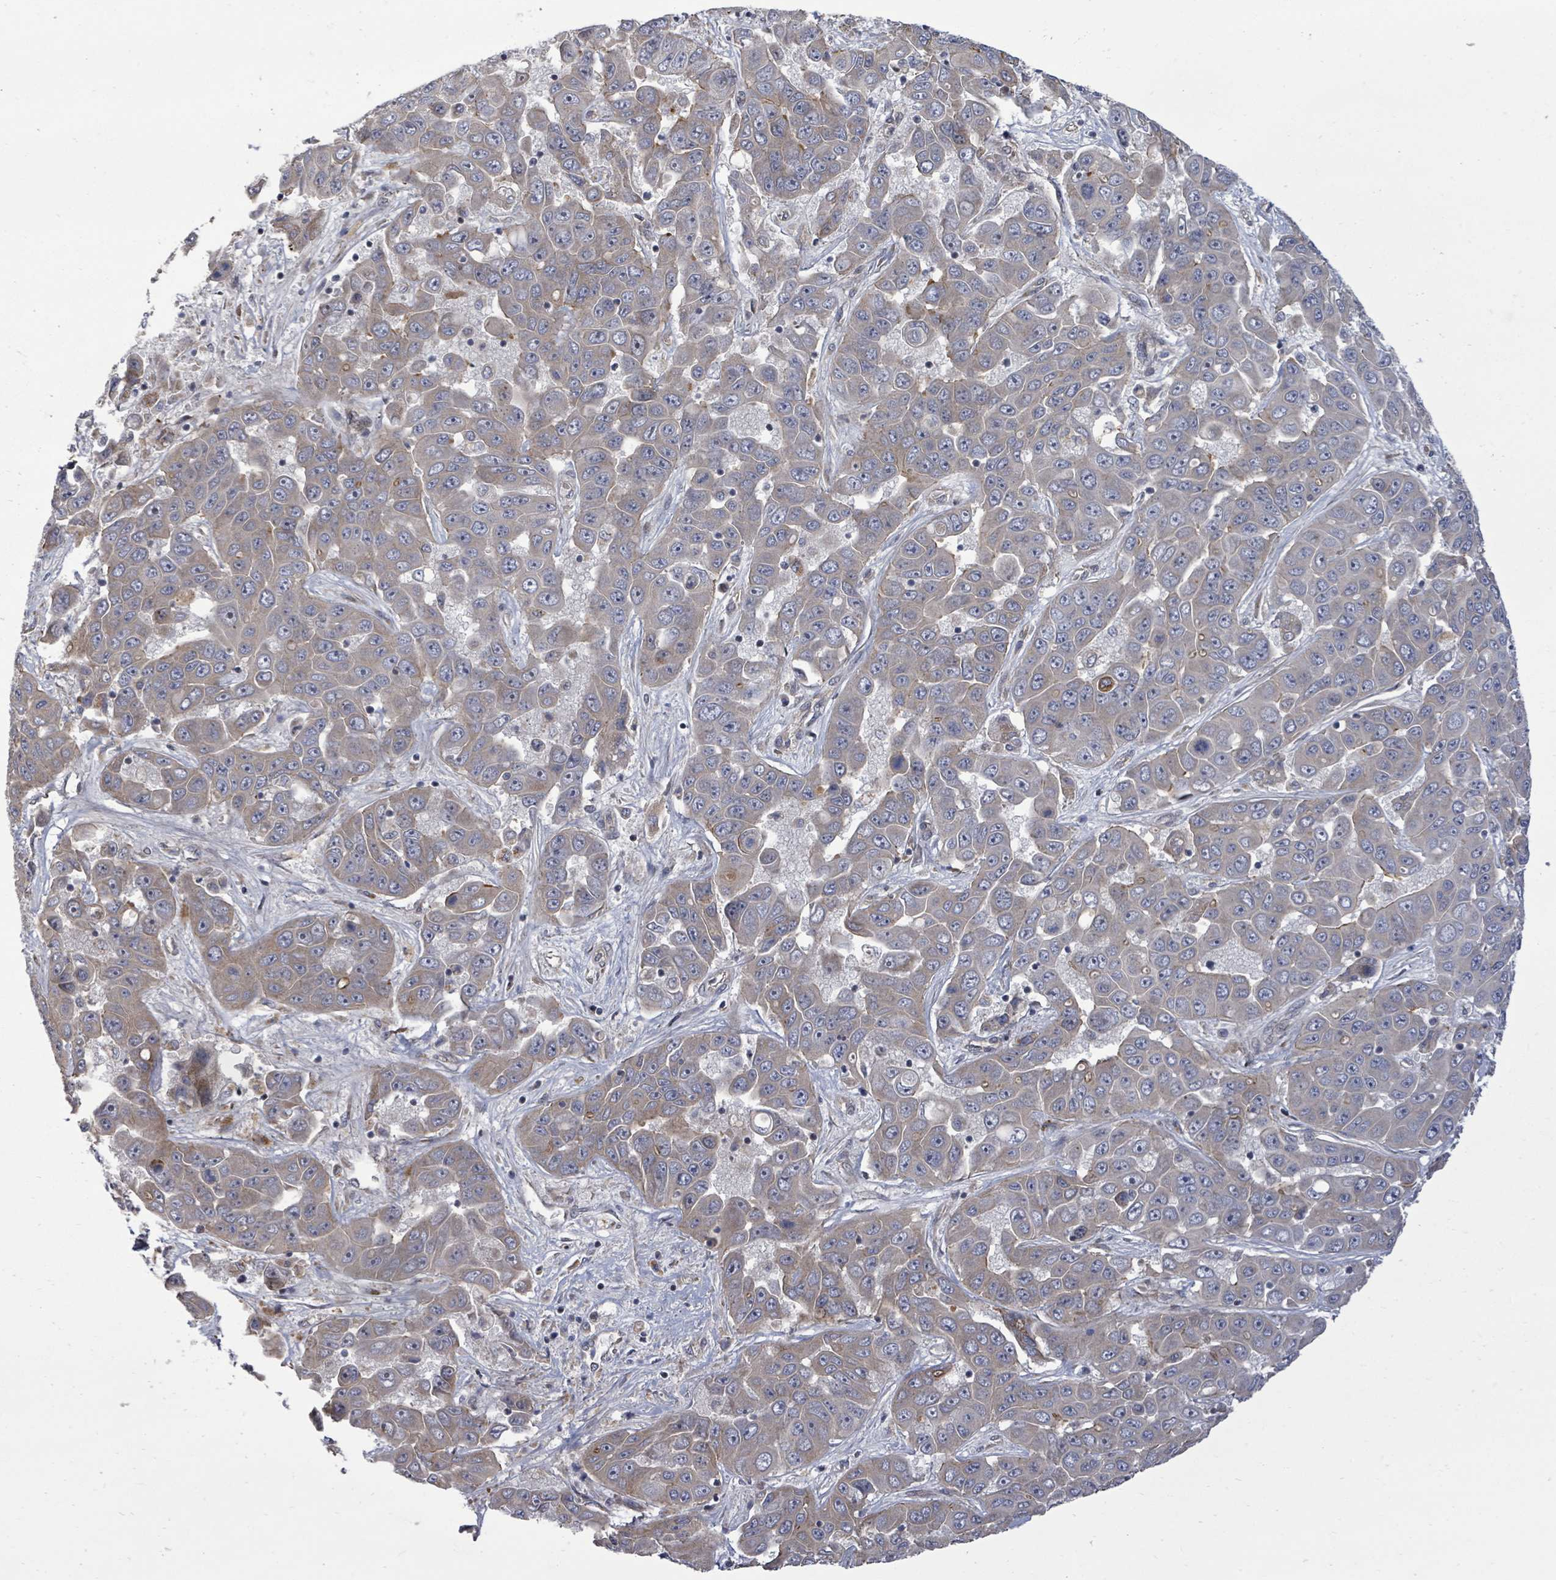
{"staining": {"intensity": "weak", "quantity": "25%-75%", "location": "cytoplasmic/membranous"}, "tissue": "liver cancer", "cell_type": "Tumor cells", "image_type": "cancer", "snomed": [{"axis": "morphology", "description": "Cholangiocarcinoma"}, {"axis": "topography", "description": "Liver"}], "caption": "This is an image of immunohistochemistry staining of cholangiocarcinoma (liver), which shows weak expression in the cytoplasmic/membranous of tumor cells.", "gene": "KRTAP27-1", "patient": {"sex": "female", "age": 52}}